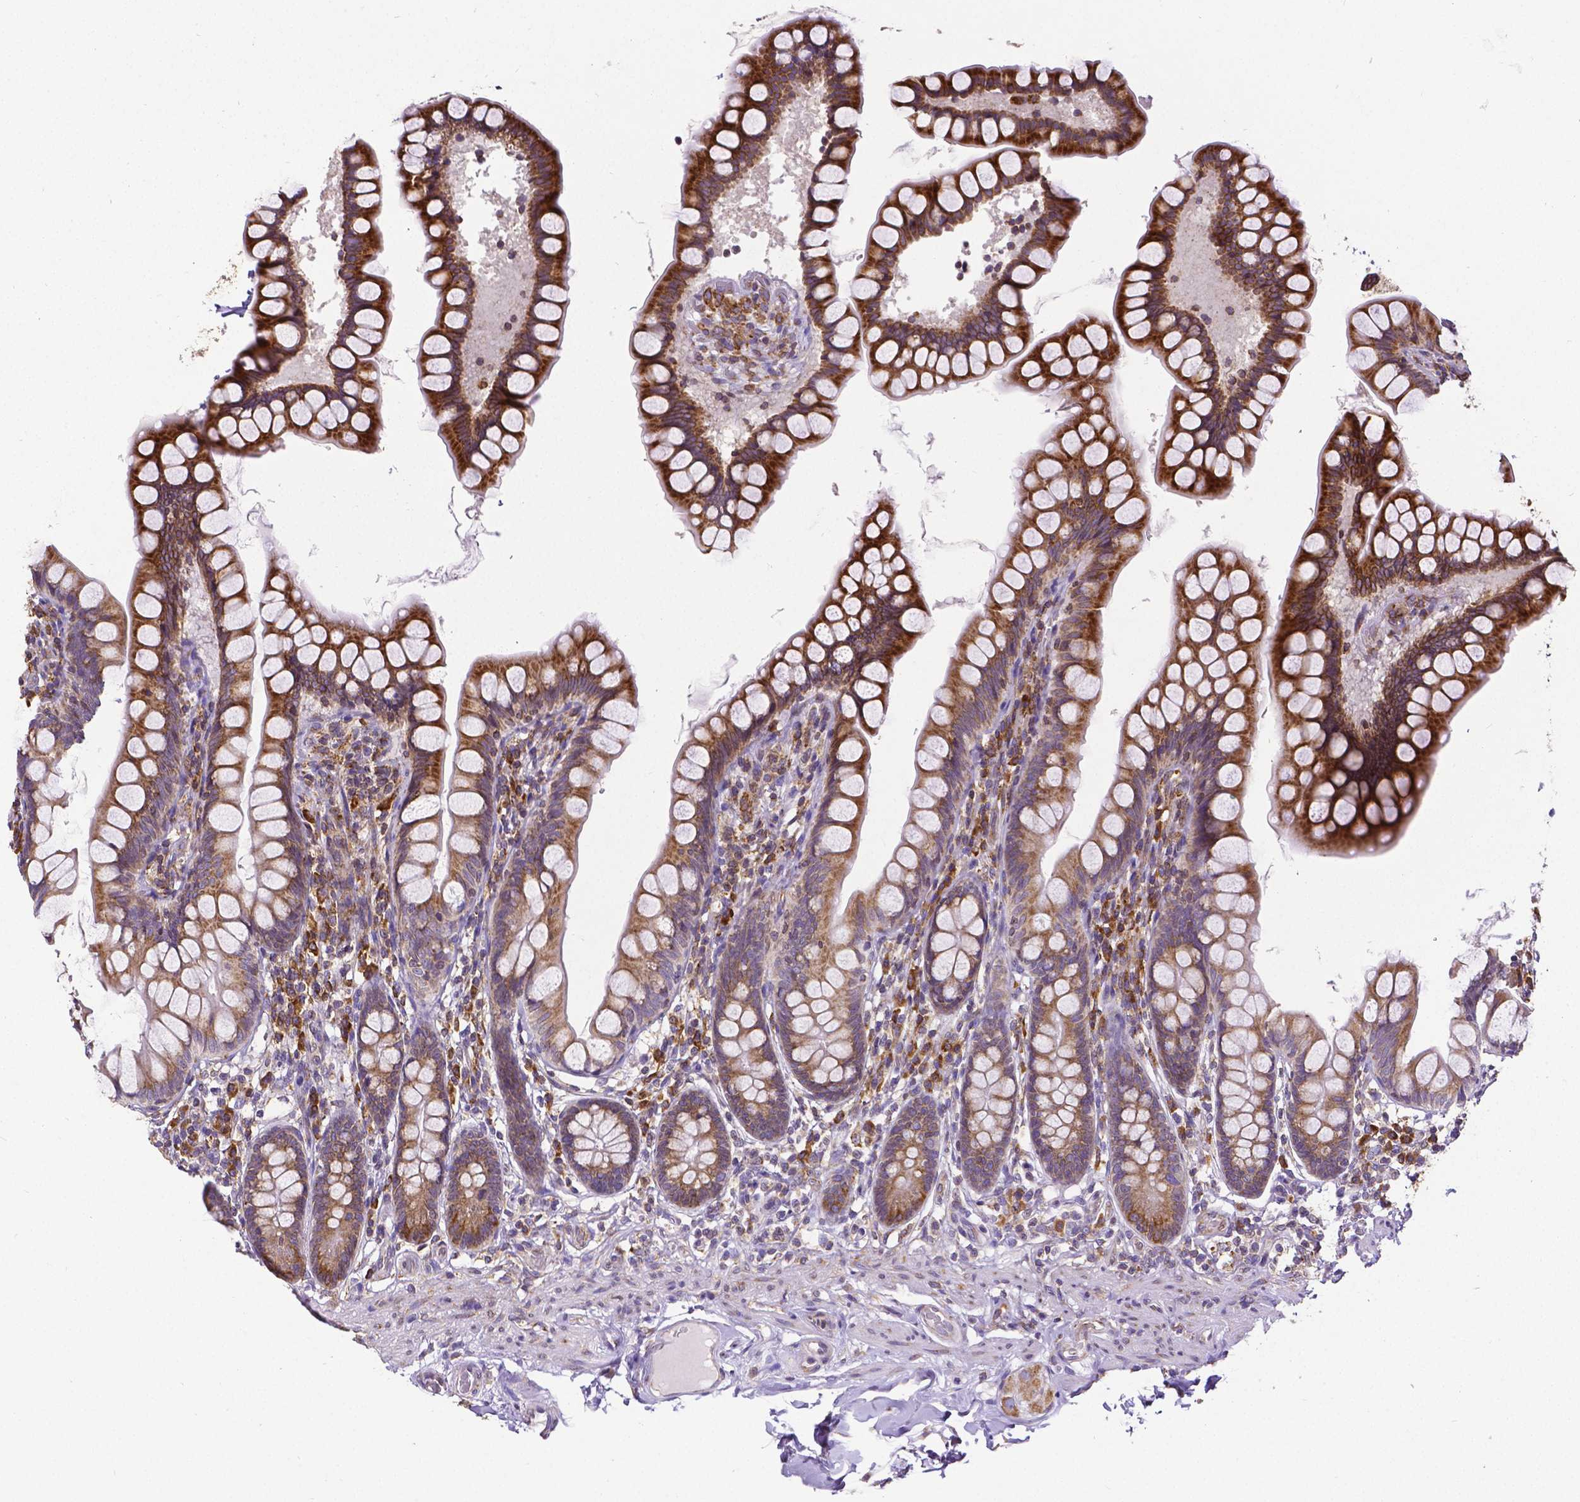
{"staining": {"intensity": "strong", "quantity": ">75%", "location": "cytoplasmic/membranous"}, "tissue": "small intestine", "cell_type": "Glandular cells", "image_type": "normal", "snomed": [{"axis": "morphology", "description": "Normal tissue, NOS"}, {"axis": "topography", "description": "Small intestine"}], "caption": "Immunohistochemical staining of benign human small intestine shows strong cytoplasmic/membranous protein expression in approximately >75% of glandular cells.", "gene": "MTDH", "patient": {"sex": "male", "age": 70}}